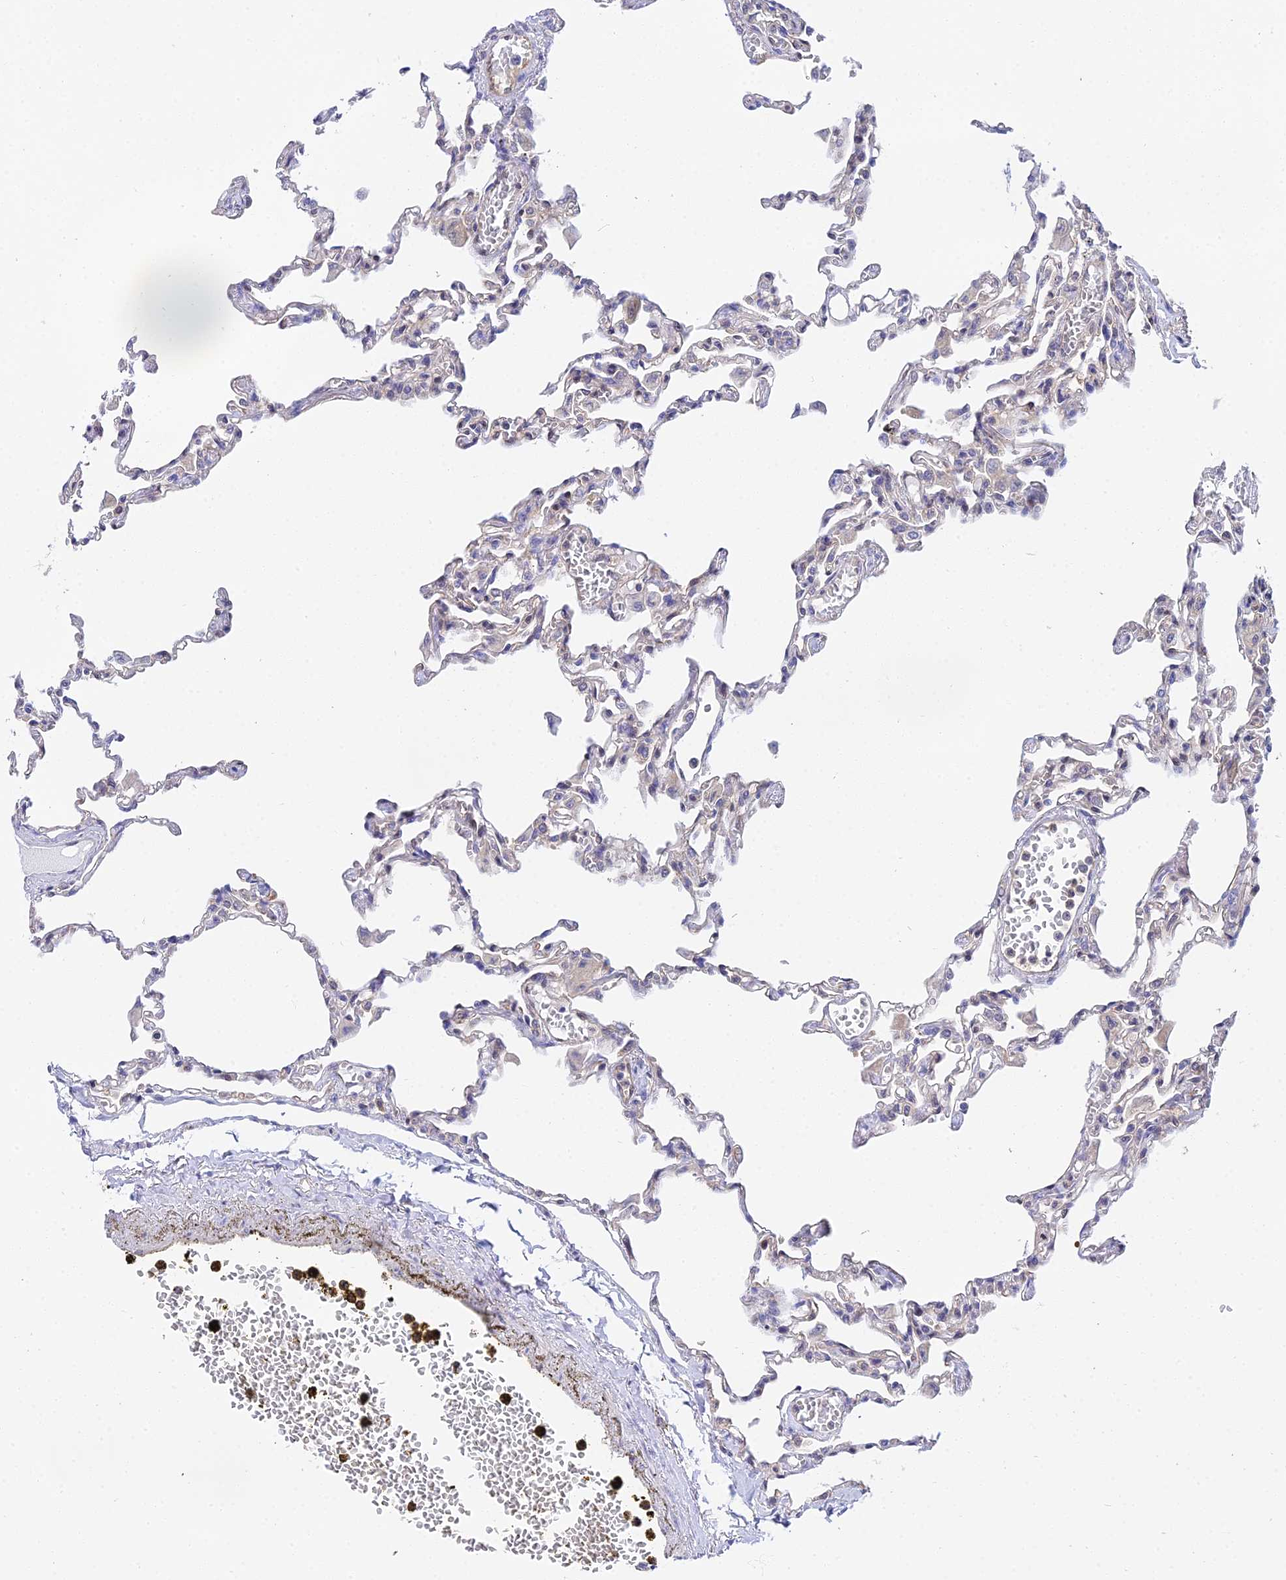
{"staining": {"intensity": "weak", "quantity": "<25%", "location": "cytoplasmic/membranous"}, "tissue": "lung", "cell_type": "Alveolar cells", "image_type": "normal", "snomed": [{"axis": "morphology", "description": "Normal tissue, NOS"}, {"axis": "topography", "description": "Bronchus"}, {"axis": "topography", "description": "Lung"}], "caption": "Micrograph shows no protein expression in alveolar cells of benign lung.", "gene": "PPP2R2A", "patient": {"sex": "female", "age": 49}}